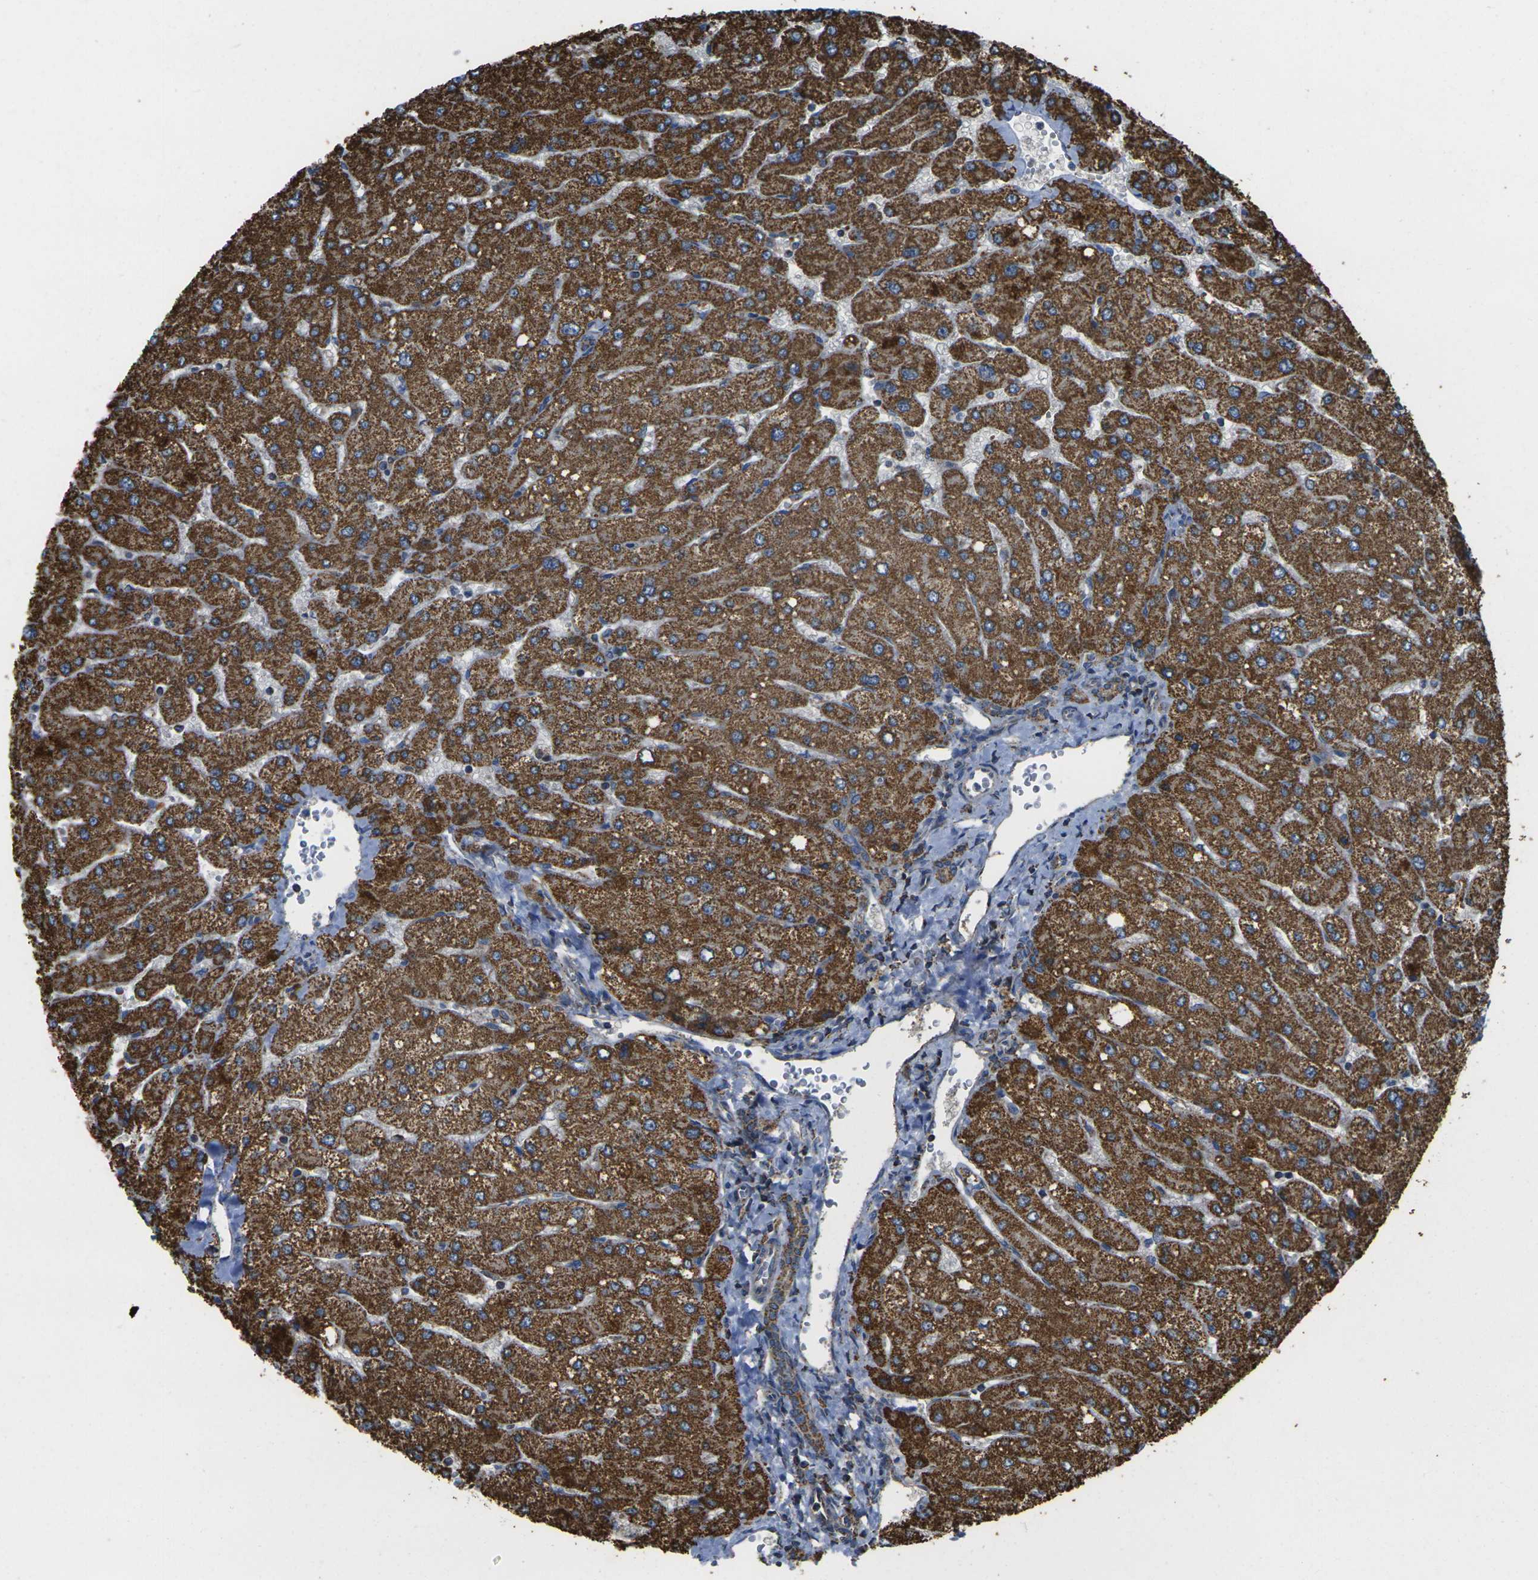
{"staining": {"intensity": "moderate", "quantity": "25%-75%", "location": "cytoplasmic/membranous"}, "tissue": "liver", "cell_type": "Cholangiocytes", "image_type": "normal", "snomed": [{"axis": "morphology", "description": "Normal tissue, NOS"}, {"axis": "topography", "description": "Liver"}], "caption": "Brown immunohistochemical staining in unremarkable liver exhibits moderate cytoplasmic/membranous expression in approximately 25%-75% of cholangiocytes.", "gene": "KLHL5", "patient": {"sex": "male", "age": 55}}